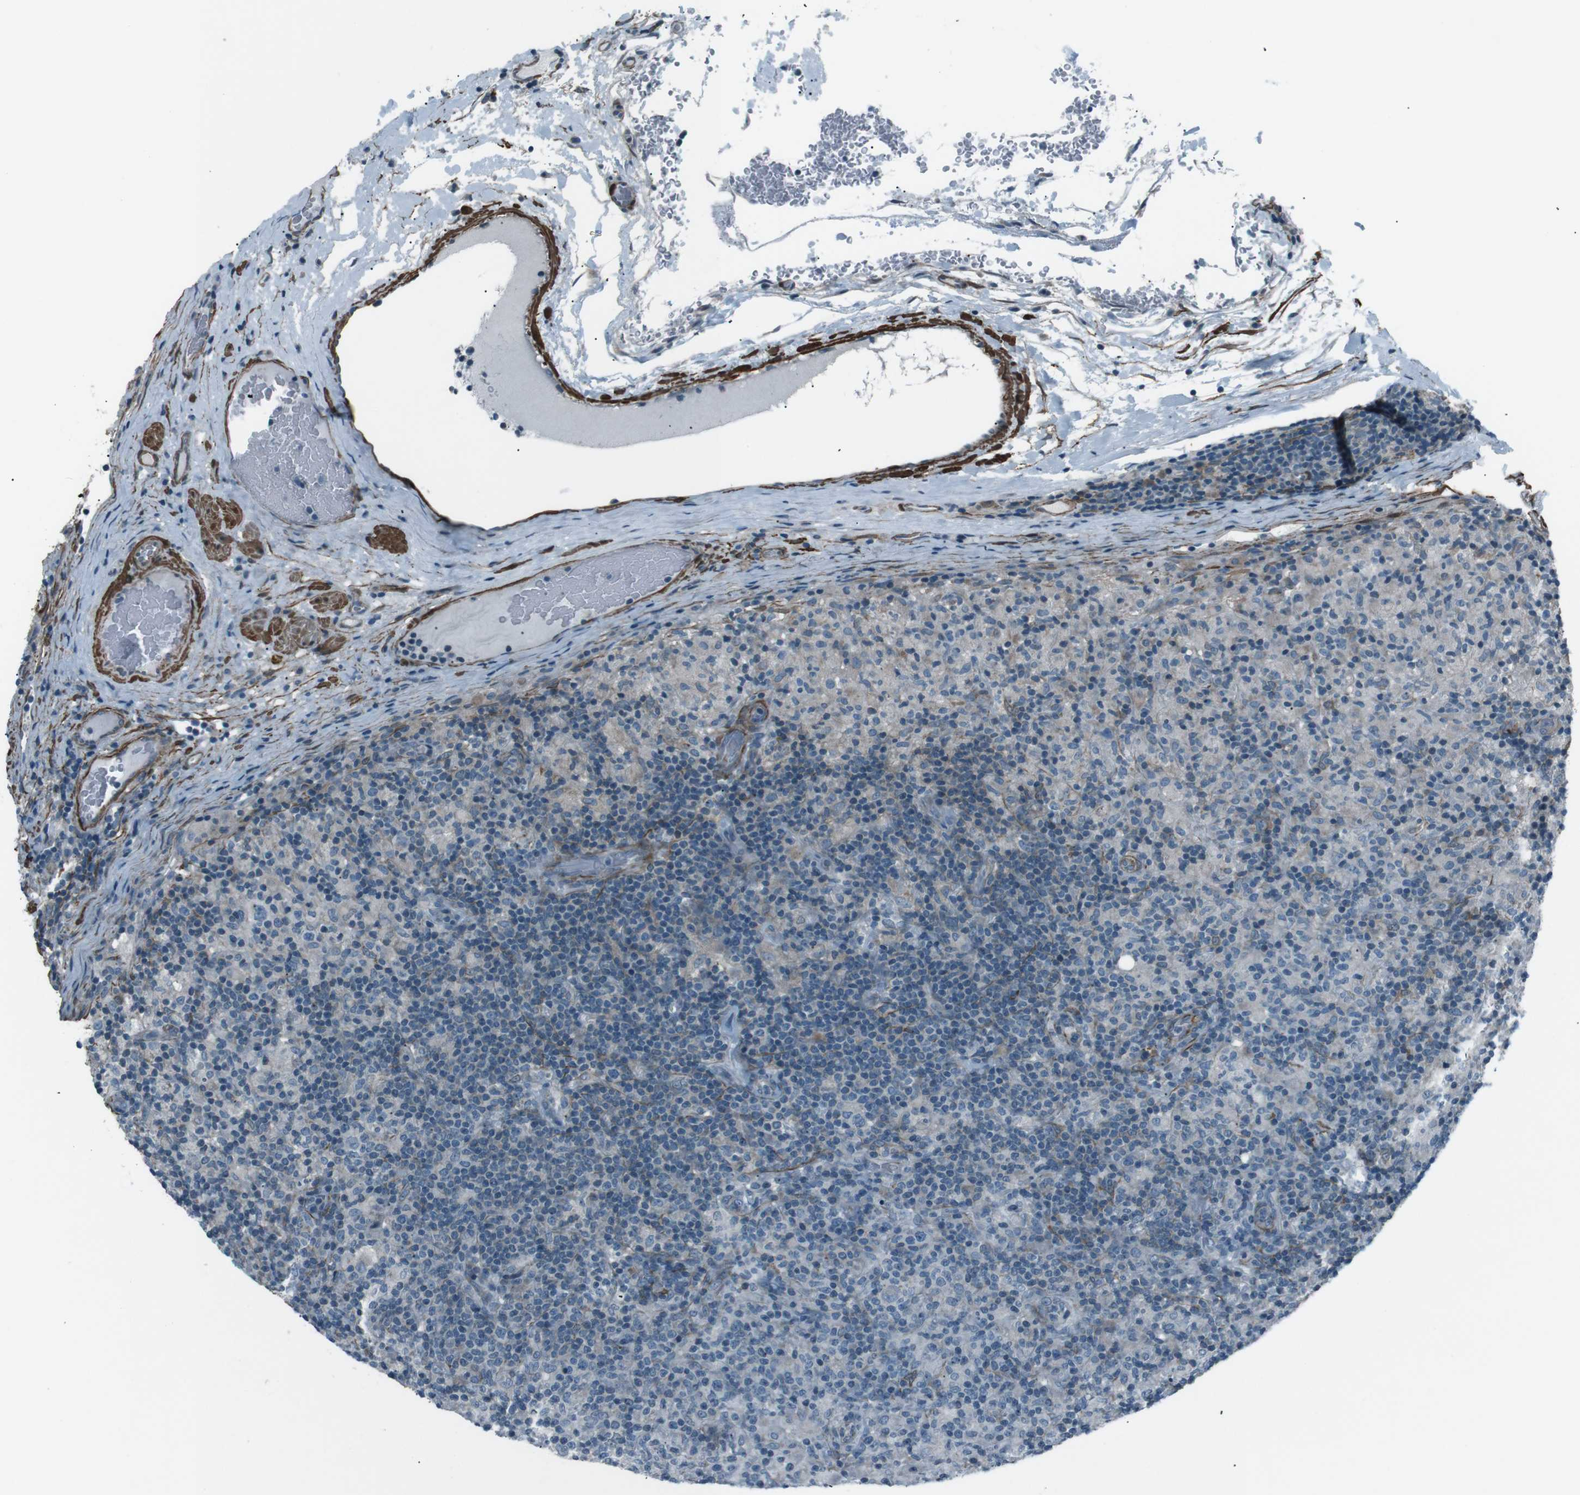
{"staining": {"intensity": "negative", "quantity": "none", "location": "none"}, "tissue": "lymphoma", "cell_type": "Tumor cells", "image_type": "cancer", "snomed": [{"axis": "morphology", "description": "Hodgkin's disease, NOS"}, {"axis": "topography", "description": "Lymph node"}], "caption": "Immunohistochemistry (IHC) of lymphoma displays no staining in tumor cells. (Immunohistochemistry, brightfield microscopy, high magnification).", "gene": "PDLIM5", "patient": {"sex": "male", "age": 70}}